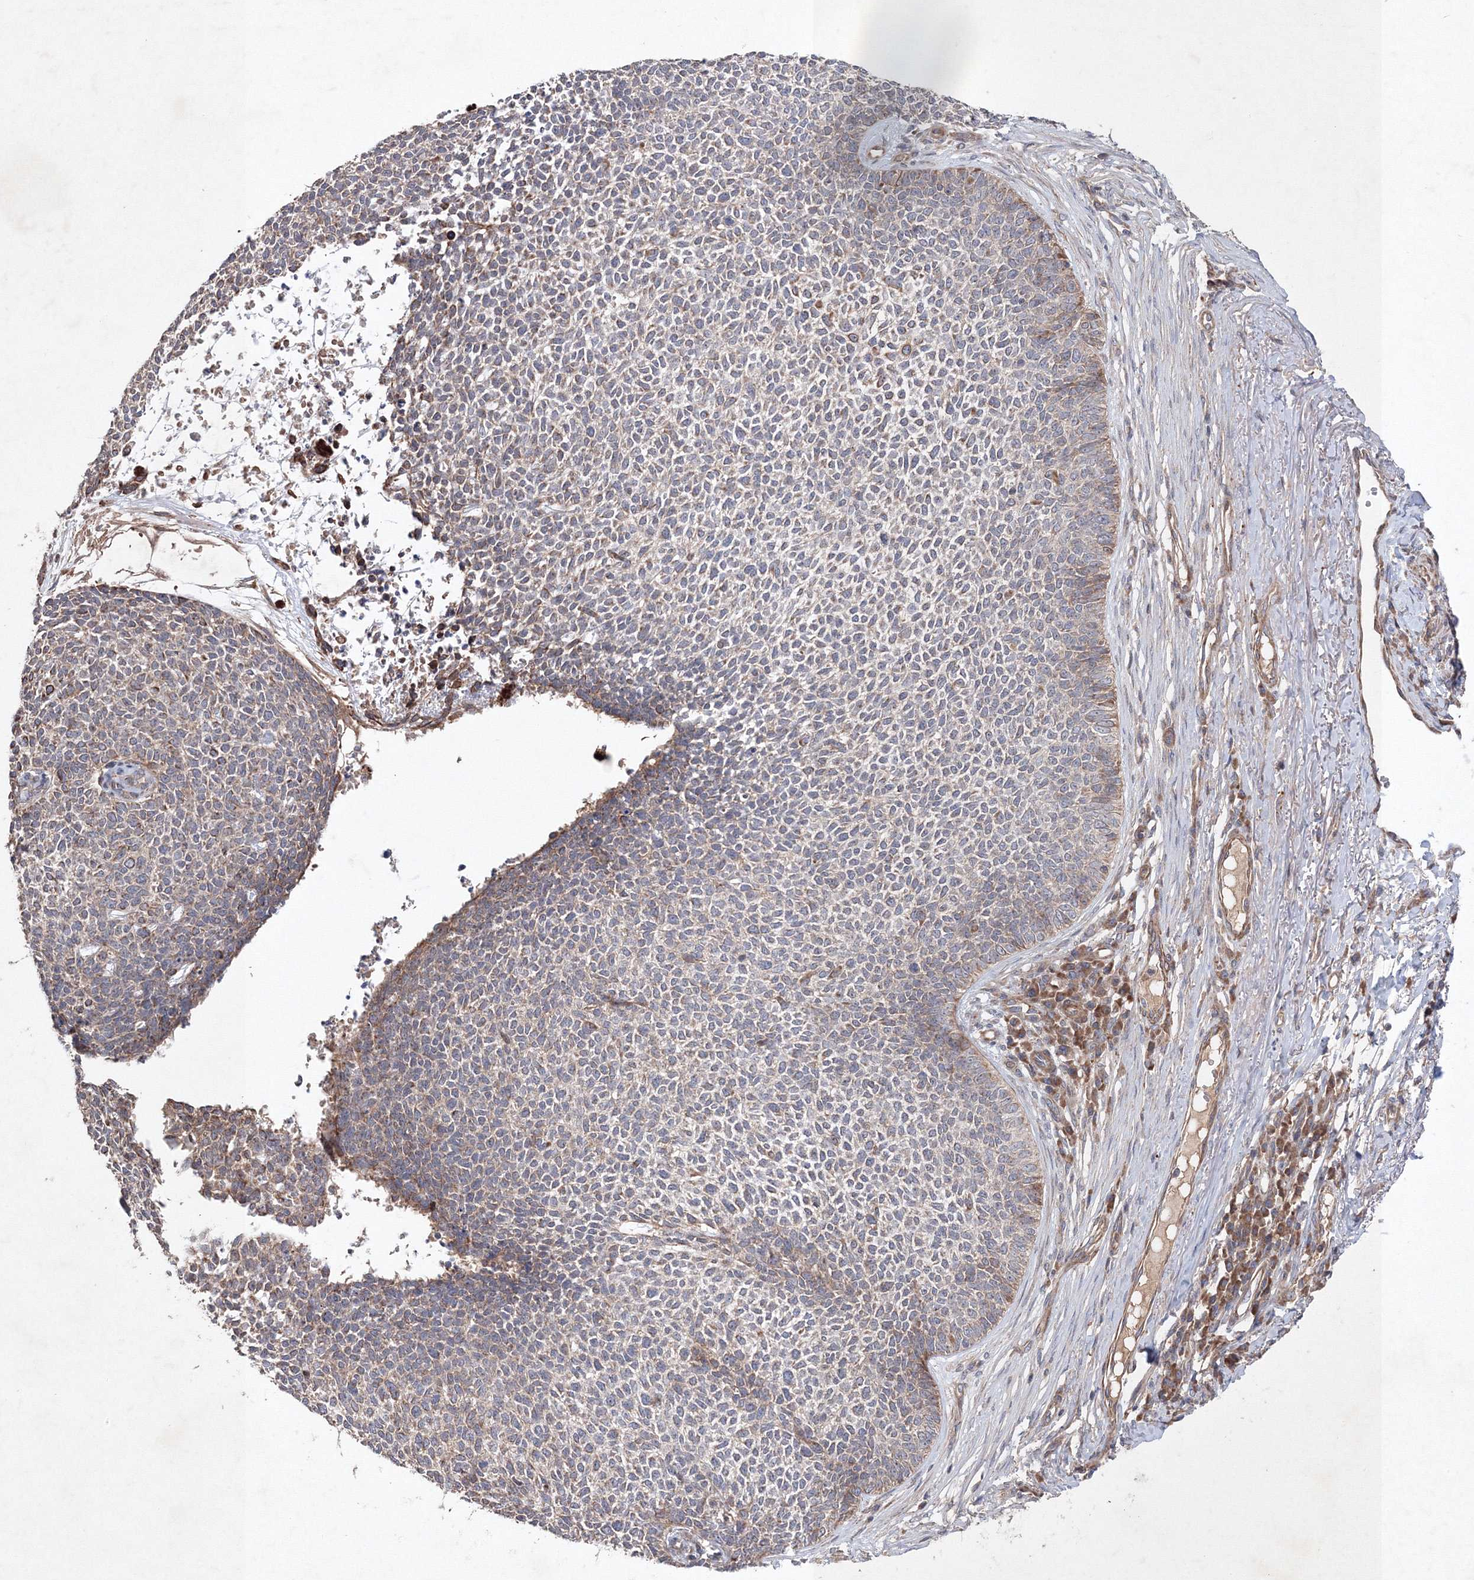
{"staining": {"intensity": "moderate", "quantity": "<25%", "location": "cytoplasmic/membranous"}, "tissue": "skin cancer", "cell_type": "Tumor cells", "image_type": "cancer", "snomed": [{"axis": "morphology", "description": "Basal cell carcinoma"}, {"axis": "topography", "description": "Skin"}], "caption": "The immunohistochemical stain highlights moderate cytoplasmic/membranous positivity in tumor cells of basal cell carcinoma (skin) tissue.", "gene": "NOA1", "patient": {"sex": "female", "age": 84}}